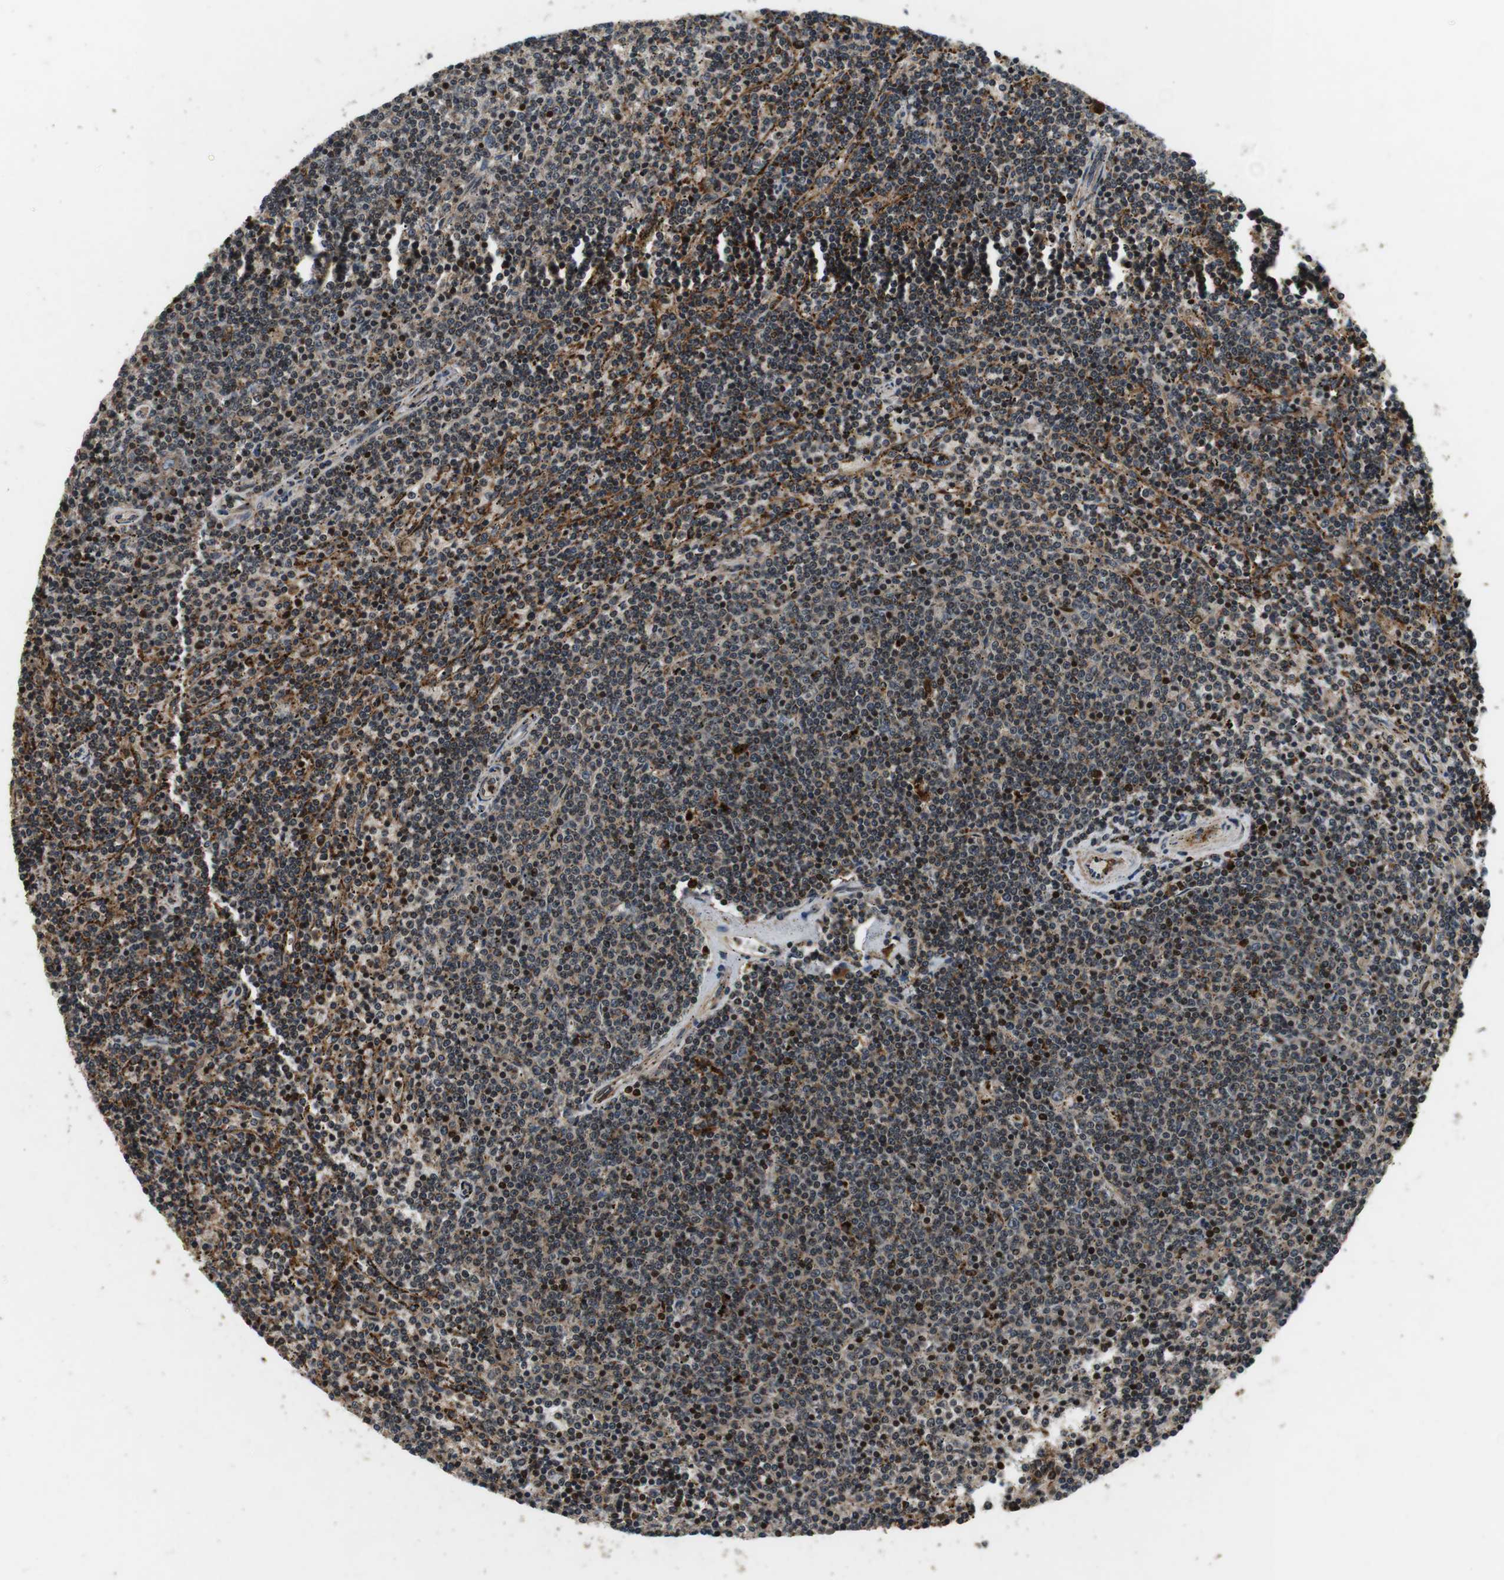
{"staining": {"intensity": "weak", "quantity": "25%-75%", "location": "cytoplasmic/membranous,nuclear"}, "tissue": "lymphoma", "cell_type": "Tumor cells", "image_type": "cancer", "snomed": [{"axis": "morphology", "description": "Malignant lymphoma, non-Hodgkin's type, Low grade"}, {"axis": "topography", "description": "Spleen"}], "caption": "Immunohistochemical staining of human lymphoma exhibits low levels of weak cytoplasmic/membranous and nuclear positivity in about 25%-75% of tumor cells. The staining was performed using DAB to visualize the protein expression in brown, while the nuclei were stained in blue with hematoxylin (Magnification: 20x).", "gene": "TXNRD1", "patient": {"sex": "female", "age": 50}}